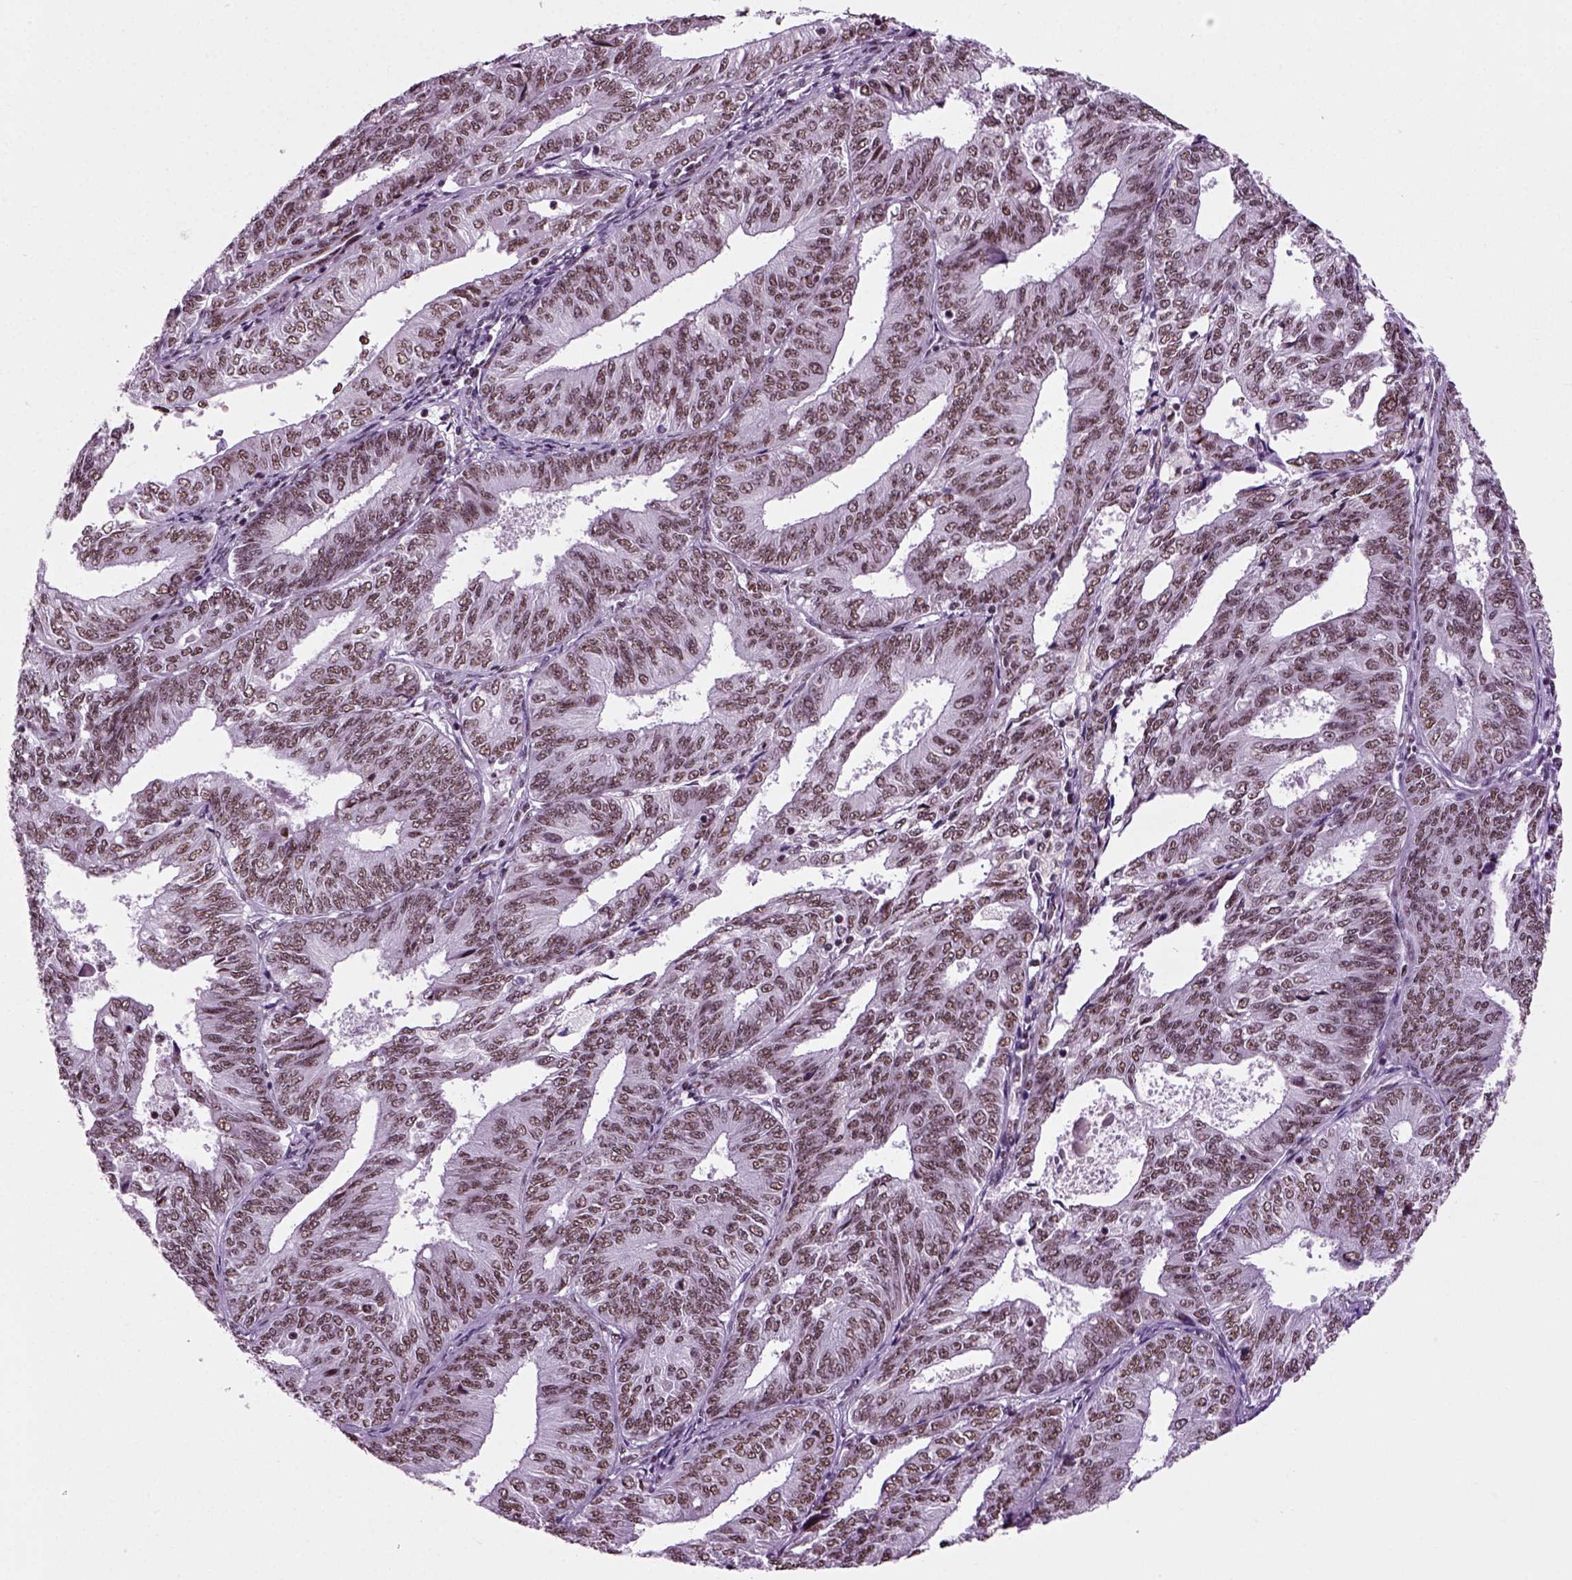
{"staining": {"intensity": "weak", "quantity": ">75%", "location": "nuclear"}, "tissue": "endometrial cancer", "cell_type": "Tumor cells", "image_type": "cancer", "snomed": [{"axis": "morphology", "description": "Adenocarcinoma, NOS"}, {"axis": "topography", "description": "Endometrium"}], "caption": "This photomicrograph displays IHC staining of human endometrial cancer, with low weak nuclear expression in approximately >75% of tumor cells.", "gene": "RCOR3", "patient": {"sex": "female", "age": 58}}